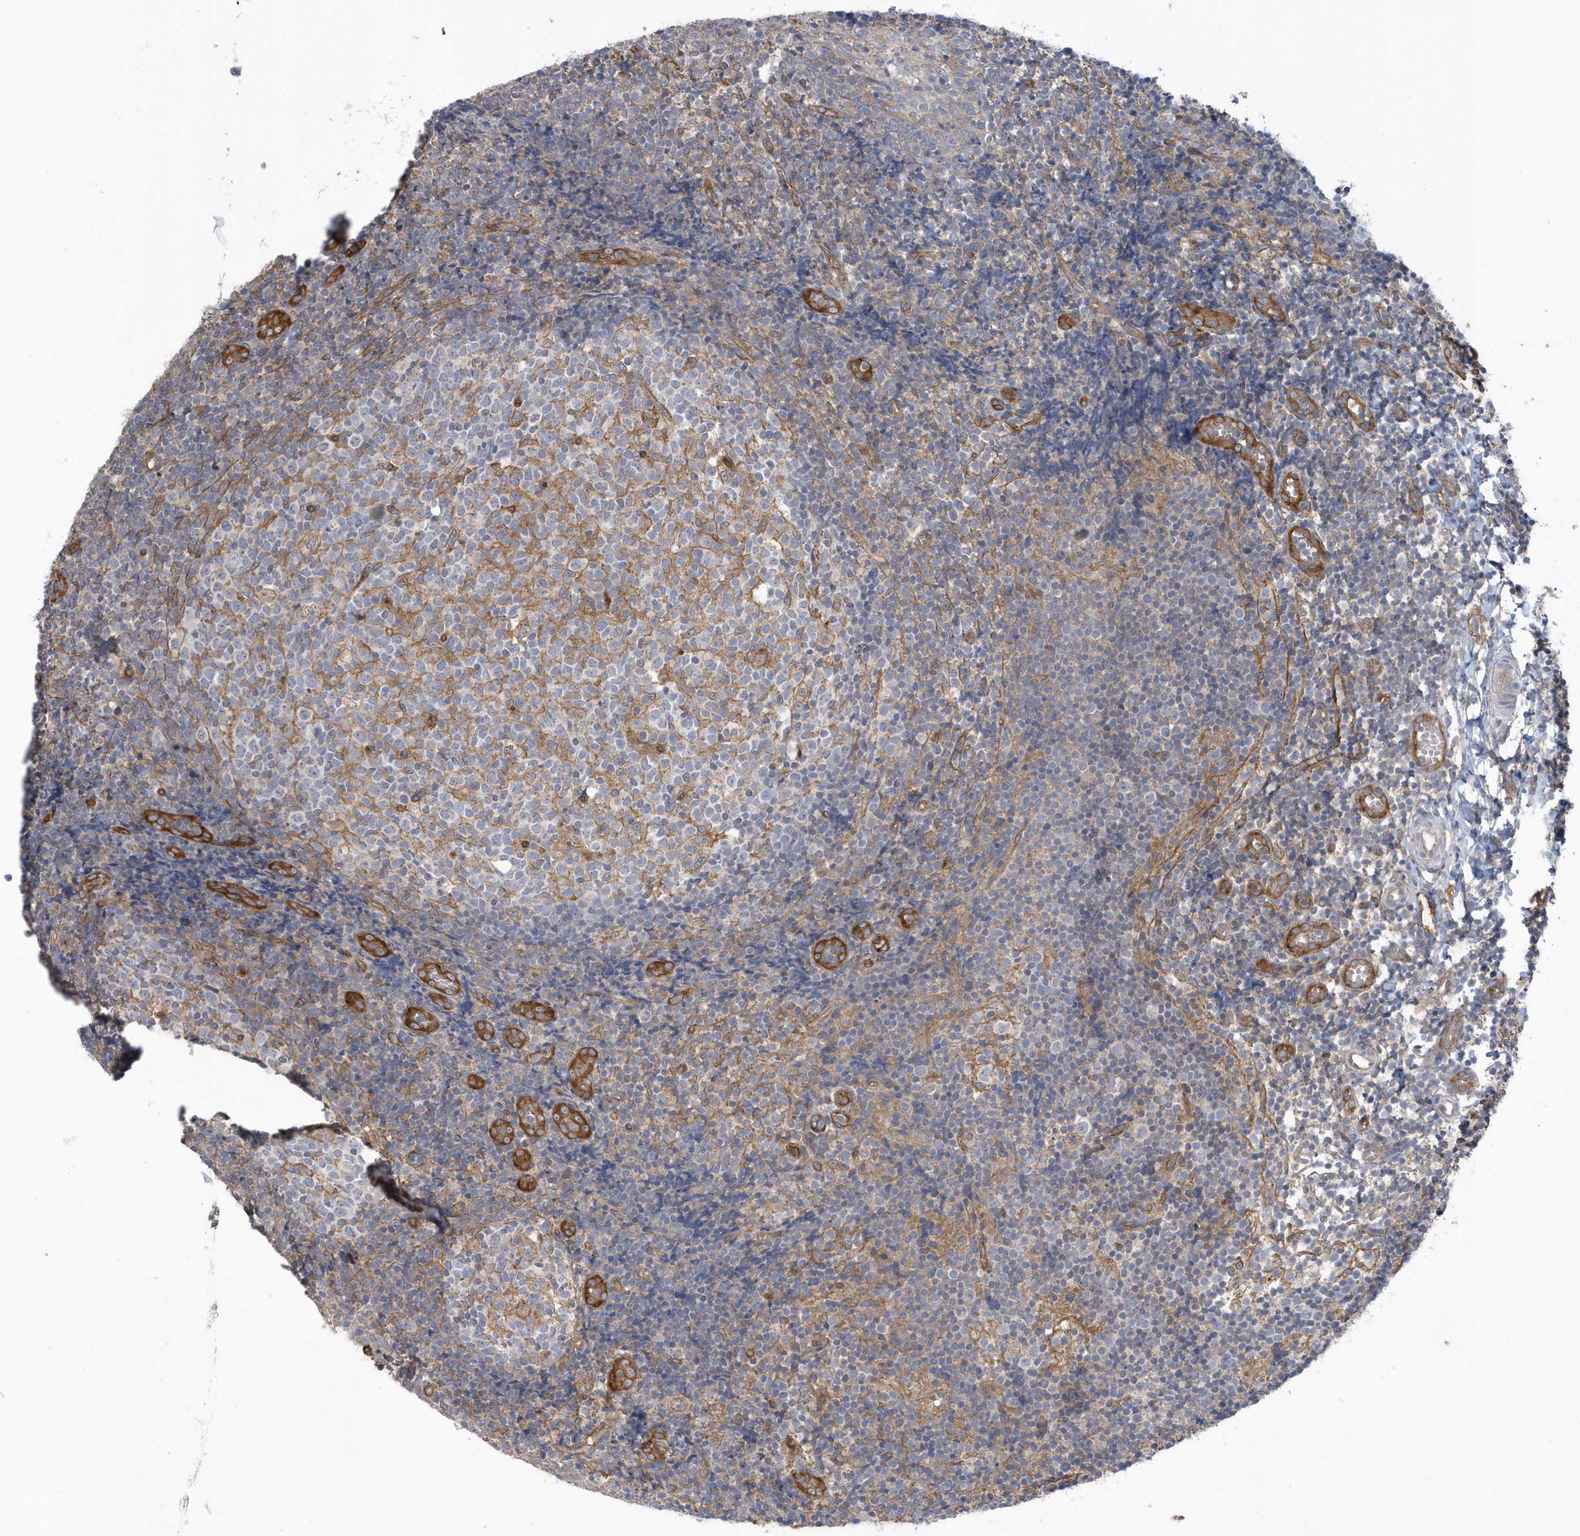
{"staining": {"intensity": "negative", "quantity": "none", "location": "none"}, "tissue": "tonsil", "cell_type": "Germinal center cells", "image_type": "normal", "snomed": [{"axis": "morphology", "description": "Normal tissue, NOS"}, {"axis": "topography", "description": "Tonsil"}], "caption": "A high-resolution image shows immunohistochemistry staining of benign tonsil, which demonstrates no significant staining in germinal center cells.", "gene": "RAI14", "patient": {"sex": "female", "age": 19}}